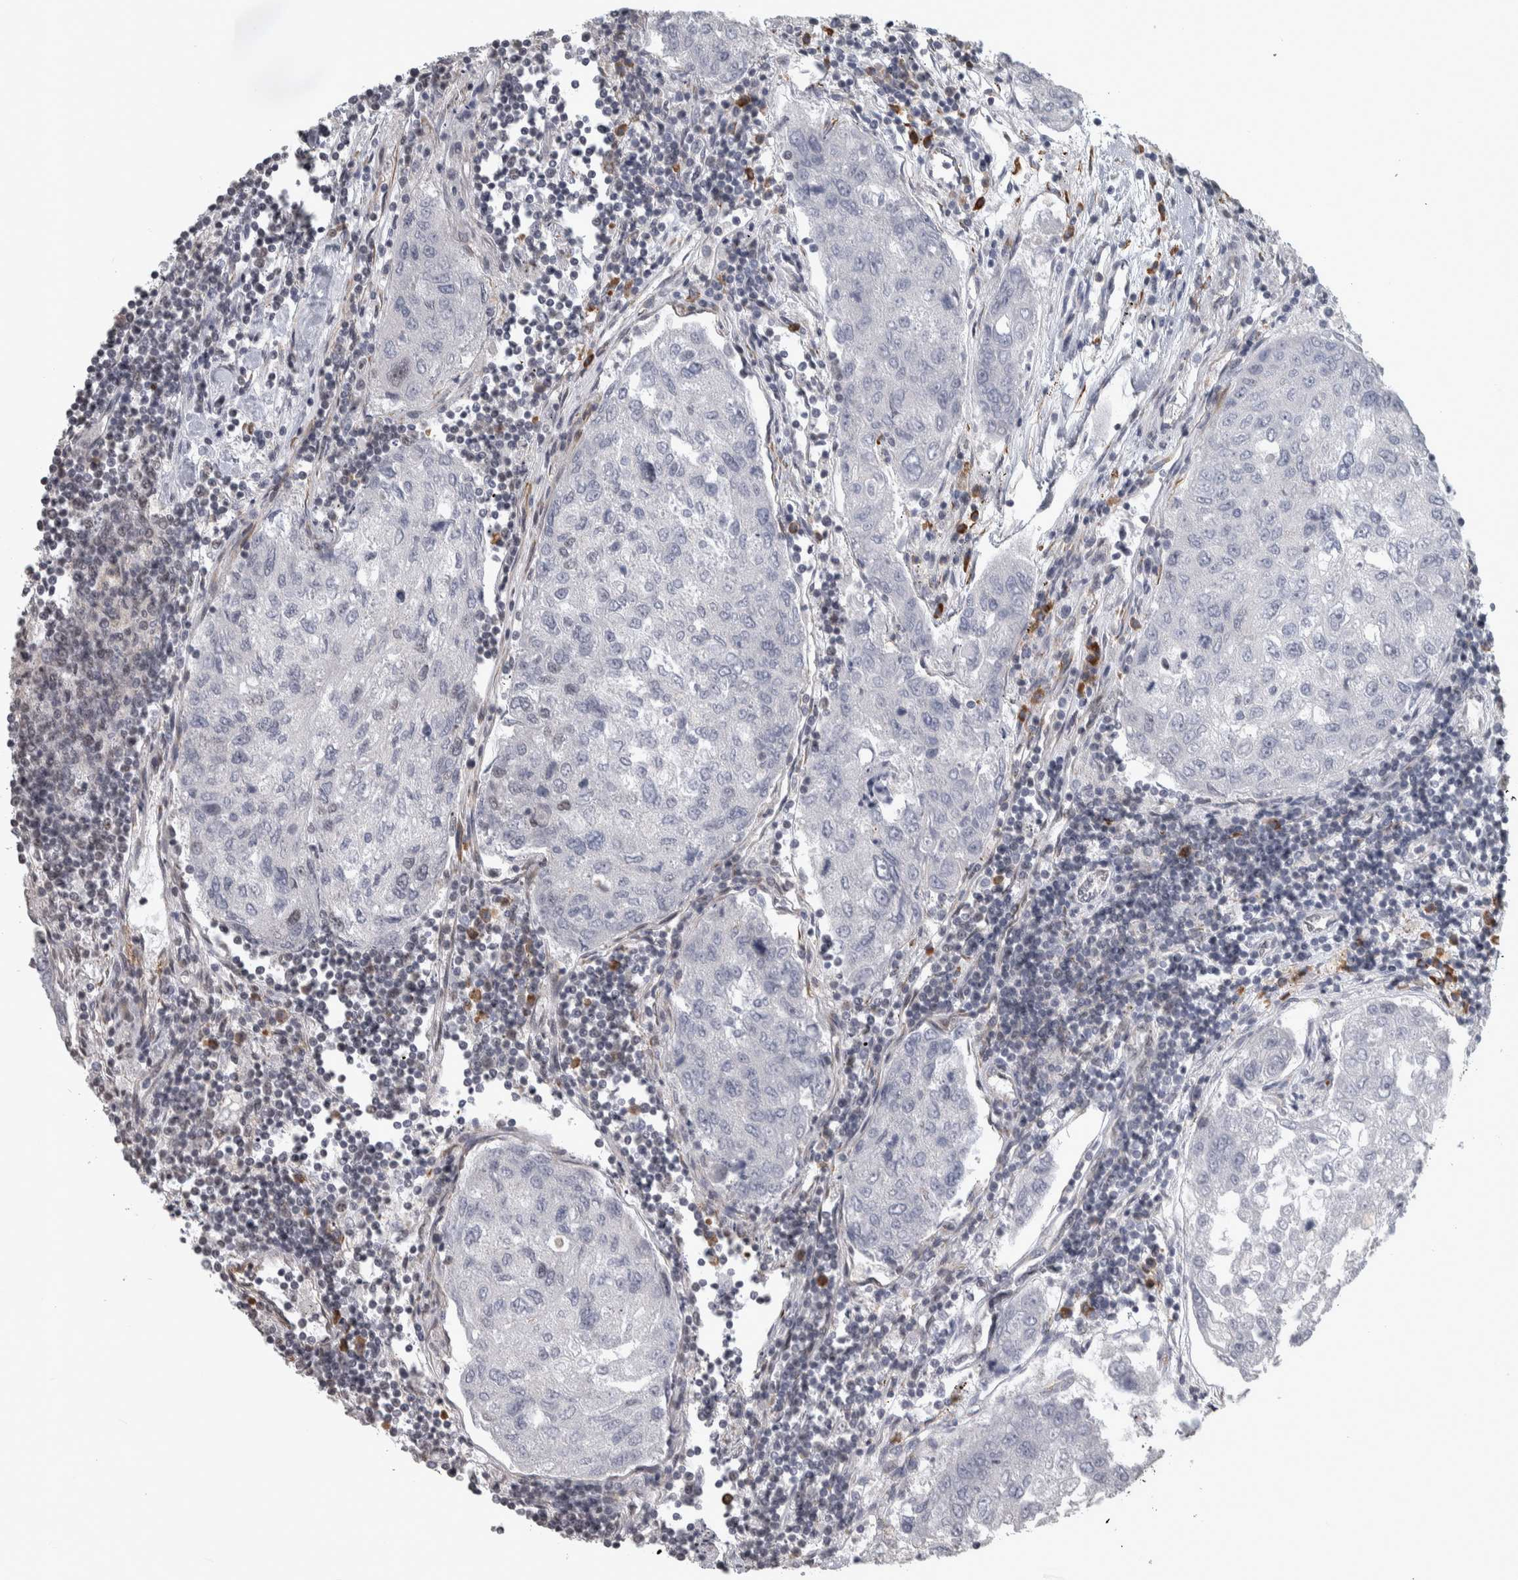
{"staining": {"intensity": "negative", "quantity": "none", "location": "none"}, "tissue": "urothelial cancer", "cell_type": "Tumor cells", "image_type": "cancer", "snomed": [{"axis": "morphology", "description": "Urothelial carcinoma, High grade"}, {"axis": "topography", "description": "Lymph node"}, {"axis": "topography", "description": "Urinary bladder"}], "caption": "Human high-grade urothelial carcinoma stained for a protein using IHC exhibits no expression in tumor cells.", "gene": "DDX42", "patient": {"sex": "male", "age": 51}}